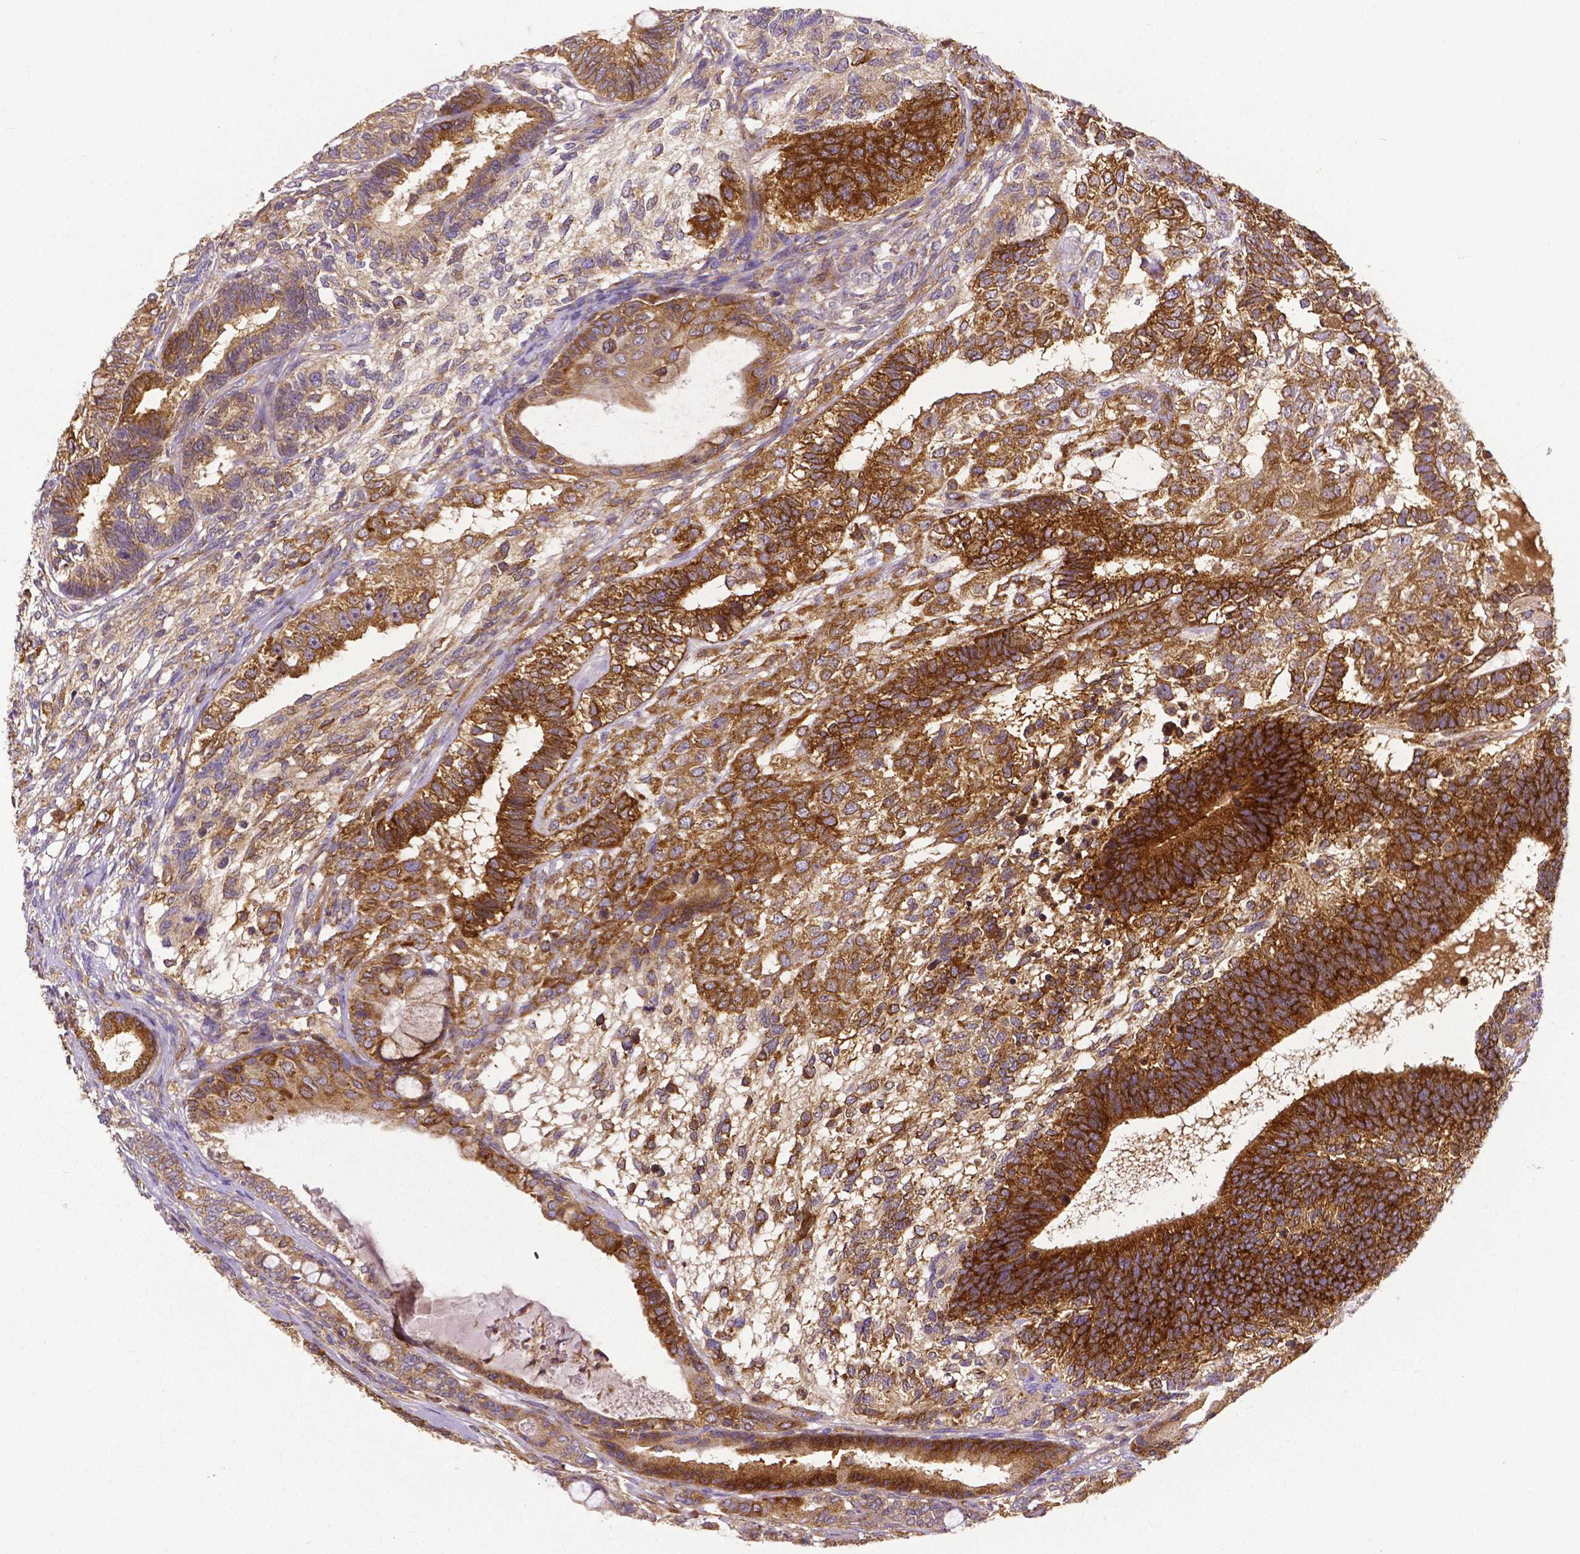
{"staining": {"intensity": "strong", "quantity": ">75%", "location": "cytoplasmic/membranous"}, "tissue": "testis cancer", "cell_type": "Tumor cells", "image_type": "cancer", "snomed": [{"axis": "morphology", "description": "Seminoma, NOS"}, {"axis": "morphology", "description": "Carcinoma, Embryonal, NOS"}, {"axis": "topography", "description": "Testis"}], "caption": "There is high levels of strong cytoplasmic/membranous positivity in tumor cells of seminoma (testis), as demonstrated by immunohistochemical staining (brown color).", "gene": "DICER1", "patient": {"sex": "male", "age": 41}}